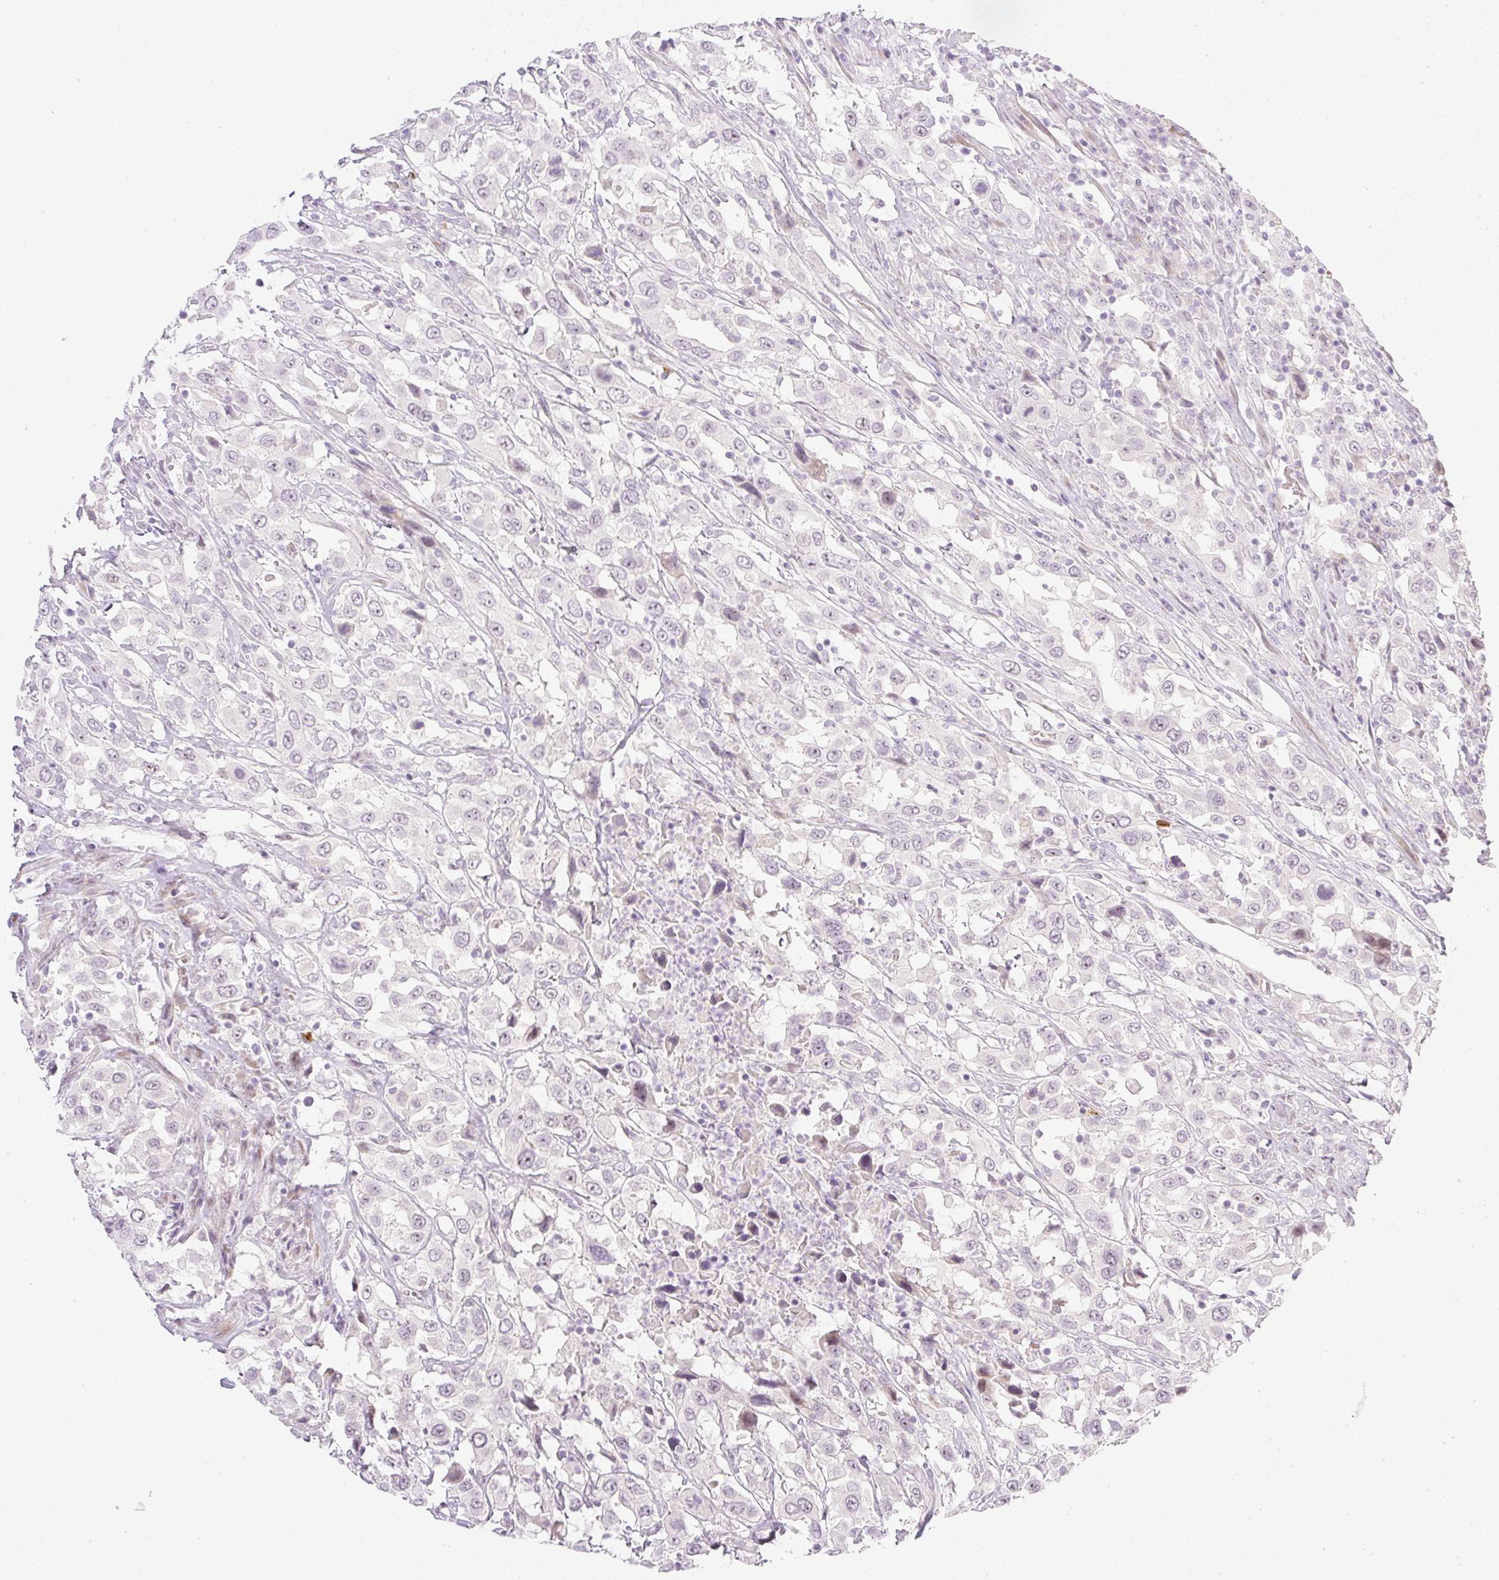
{"staining": {"intensity": "weak", "quantity": "<25%", "location": "nuclear"}, "tissue": "urothelial cancer", "cell_type": "Tumor cells", "image_type": "cancer", "snomed": [{"axis": "morphology", "description": "Urothelial carcinoma, High grade"}, {"axis": "topography", "description": "Urinary bladder"}], "caption": "Protein analysis of urothelial carcinoma (high-grade) reveals no significant staining in tumor cells.", "gene": "AAR2", "patient": {"sex": "male", "age": 61}}